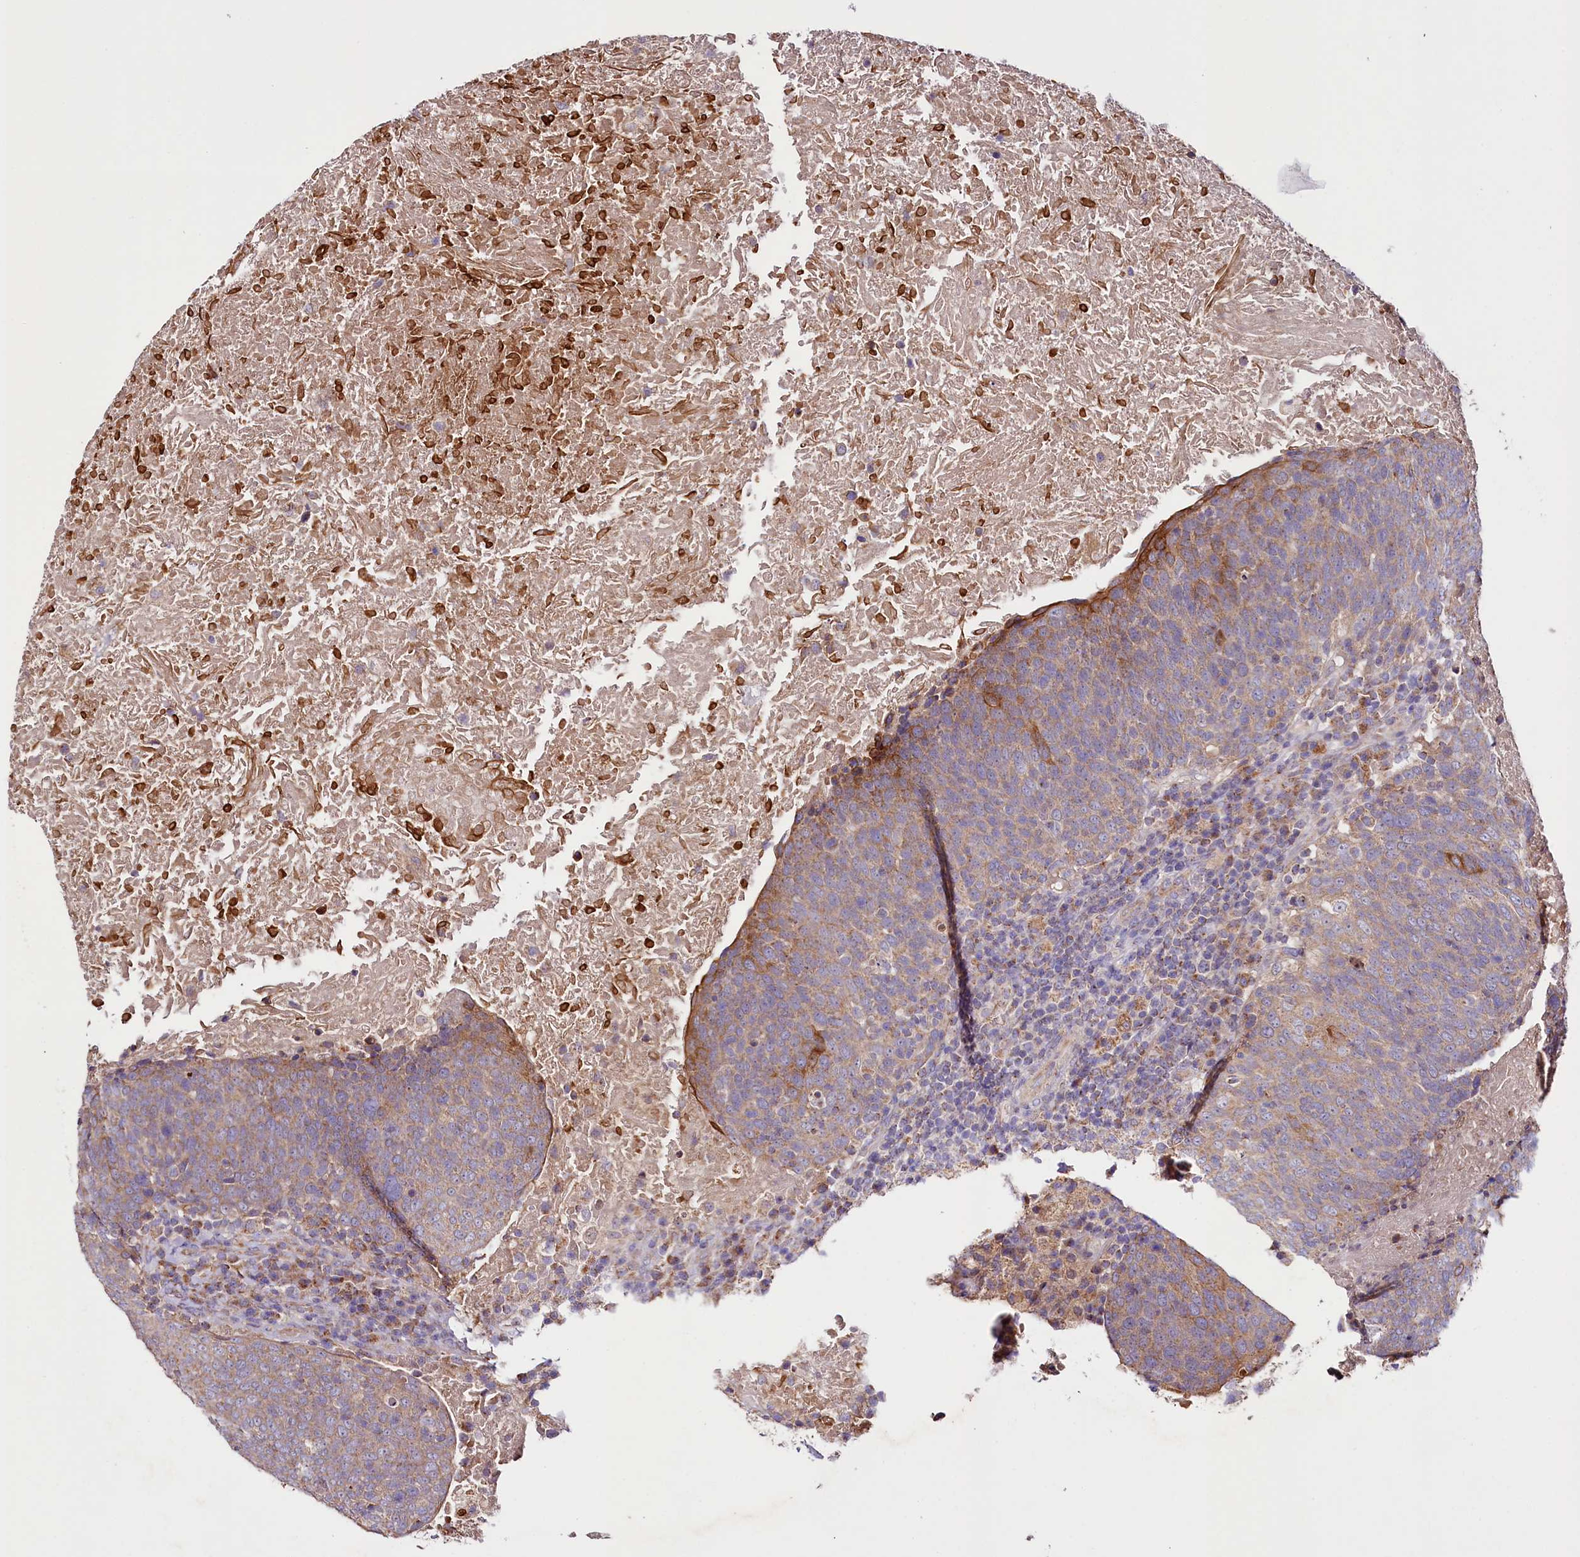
{"staining": {"intensity": "moderate", "quantity": "<25%", "location": "cytoplasmic/membranous"}, "tissue": "head and neck cancer", "cell_type": "Tumor cells", "image_type": "cancer", "snomed": [{"axis": "morphology", "description": "Squamous cell carcinoma, NOS"}, {"axis": "morphology", "description": "Squamous cell carcinoma, metastatic, NOS"}, {"axis": "topography", "description": "Lymph node"}, {"axis": "topography", "description": "Head-Neck"}], "caption": "A low amount of moderate cytoplasmic/membranous staining is seen in about <25% of tumor cells in head and neck cancer tissue.", "gene": "ZNF45", "patient": {"sex": "male", "age": 62}}